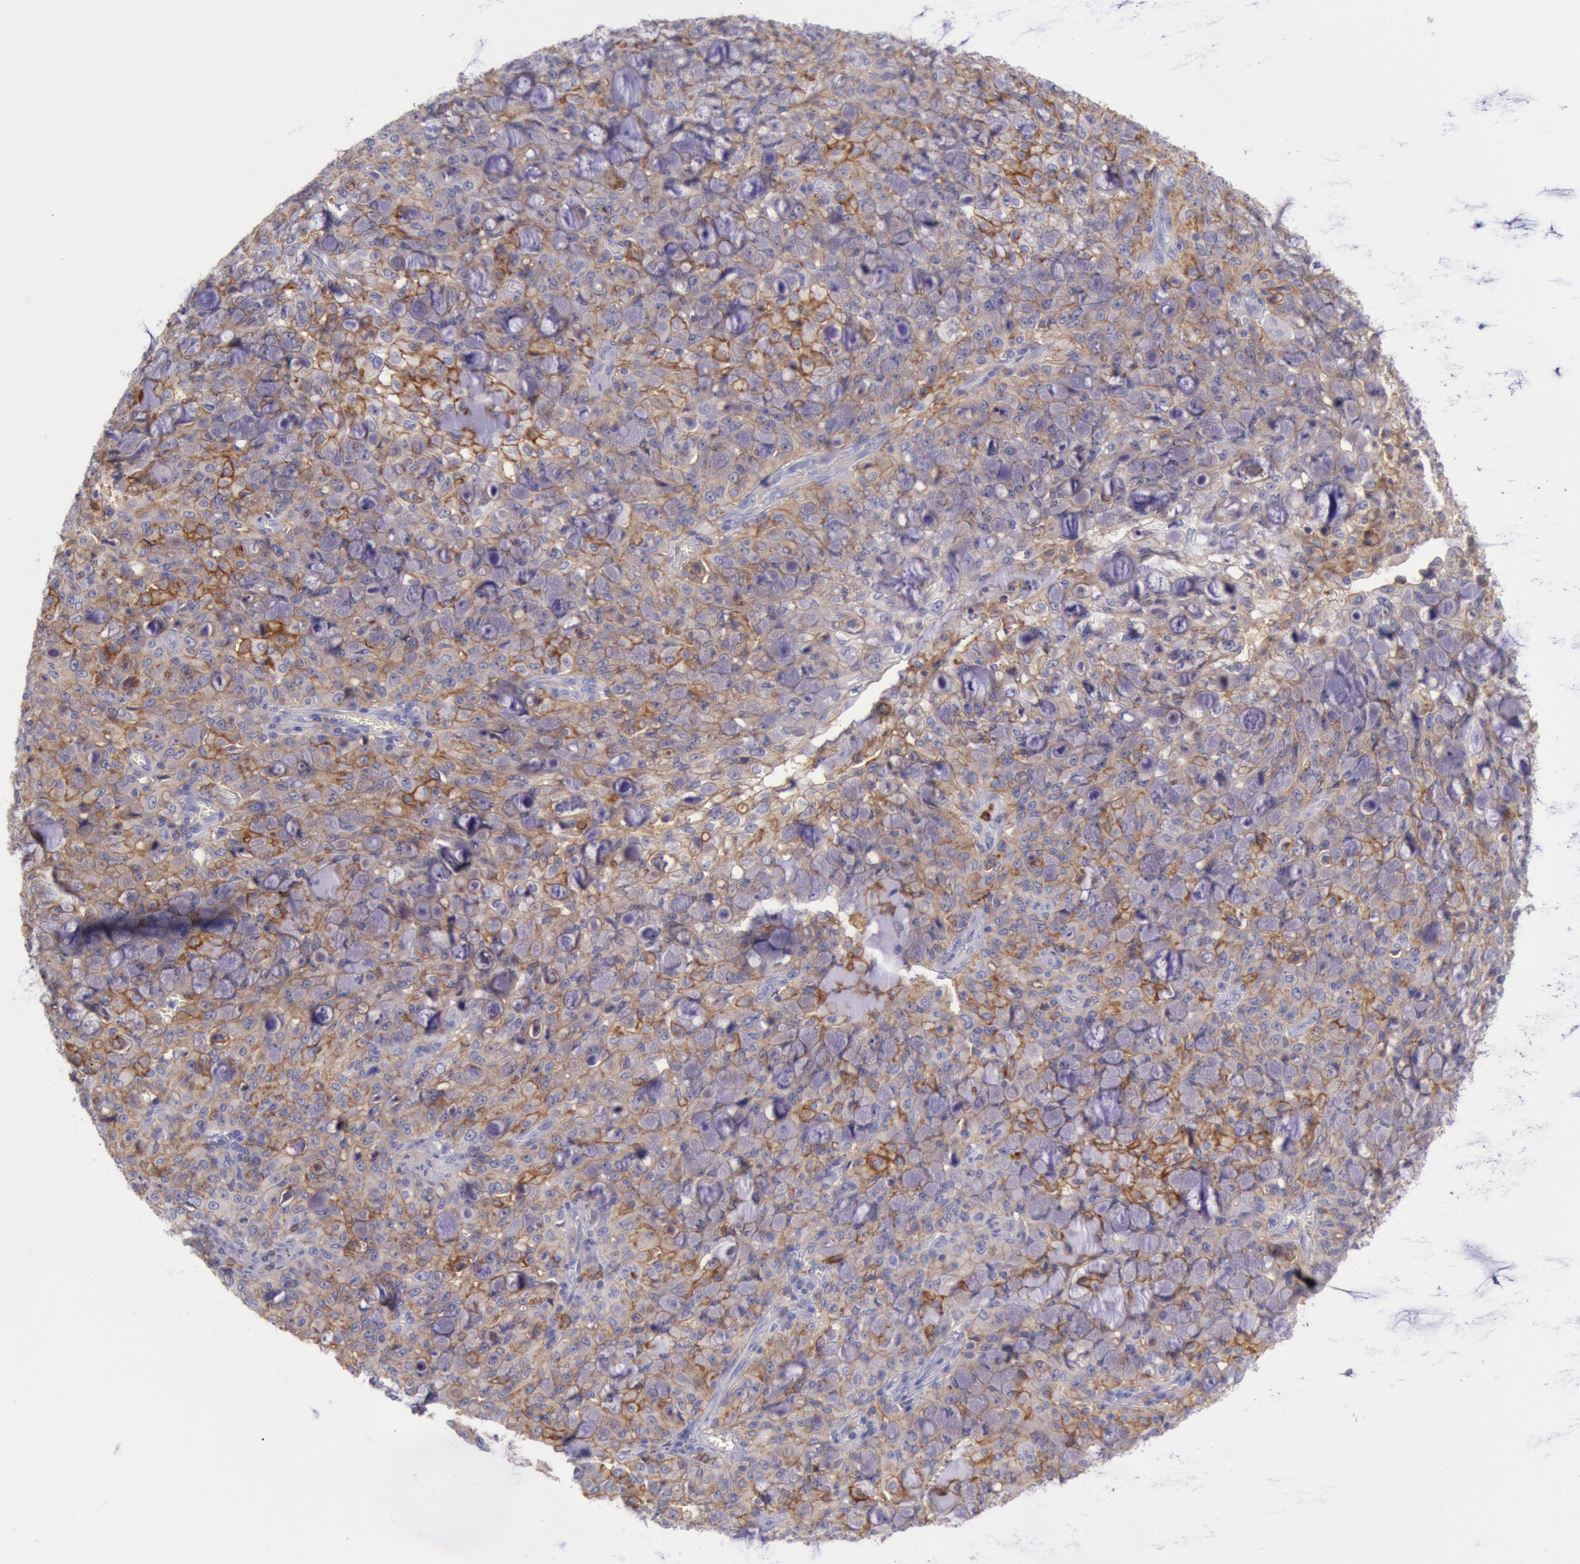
{"staining": {"intensity": "moderate", "quantity": "25%-75%", "location": "cytoplasmic/membranous"}, "tissue": "lung cancer", "cell_type": "Tumor cells", "image_type": "cancer", "snomed": [{"axis": "morphology", "description": "Adenocarcinoma, NOS"}, {"axis": "topography", "description": "Lung"}], "caption": "About 25%-75% of tumor cells in human lung adenocarcinoma show moderate cytoplasmic/membranous protein positivity as visualized by brown immunohistochemical staining.", "gene": "LYN", "patient": {"sex": "female", "age": 44}}